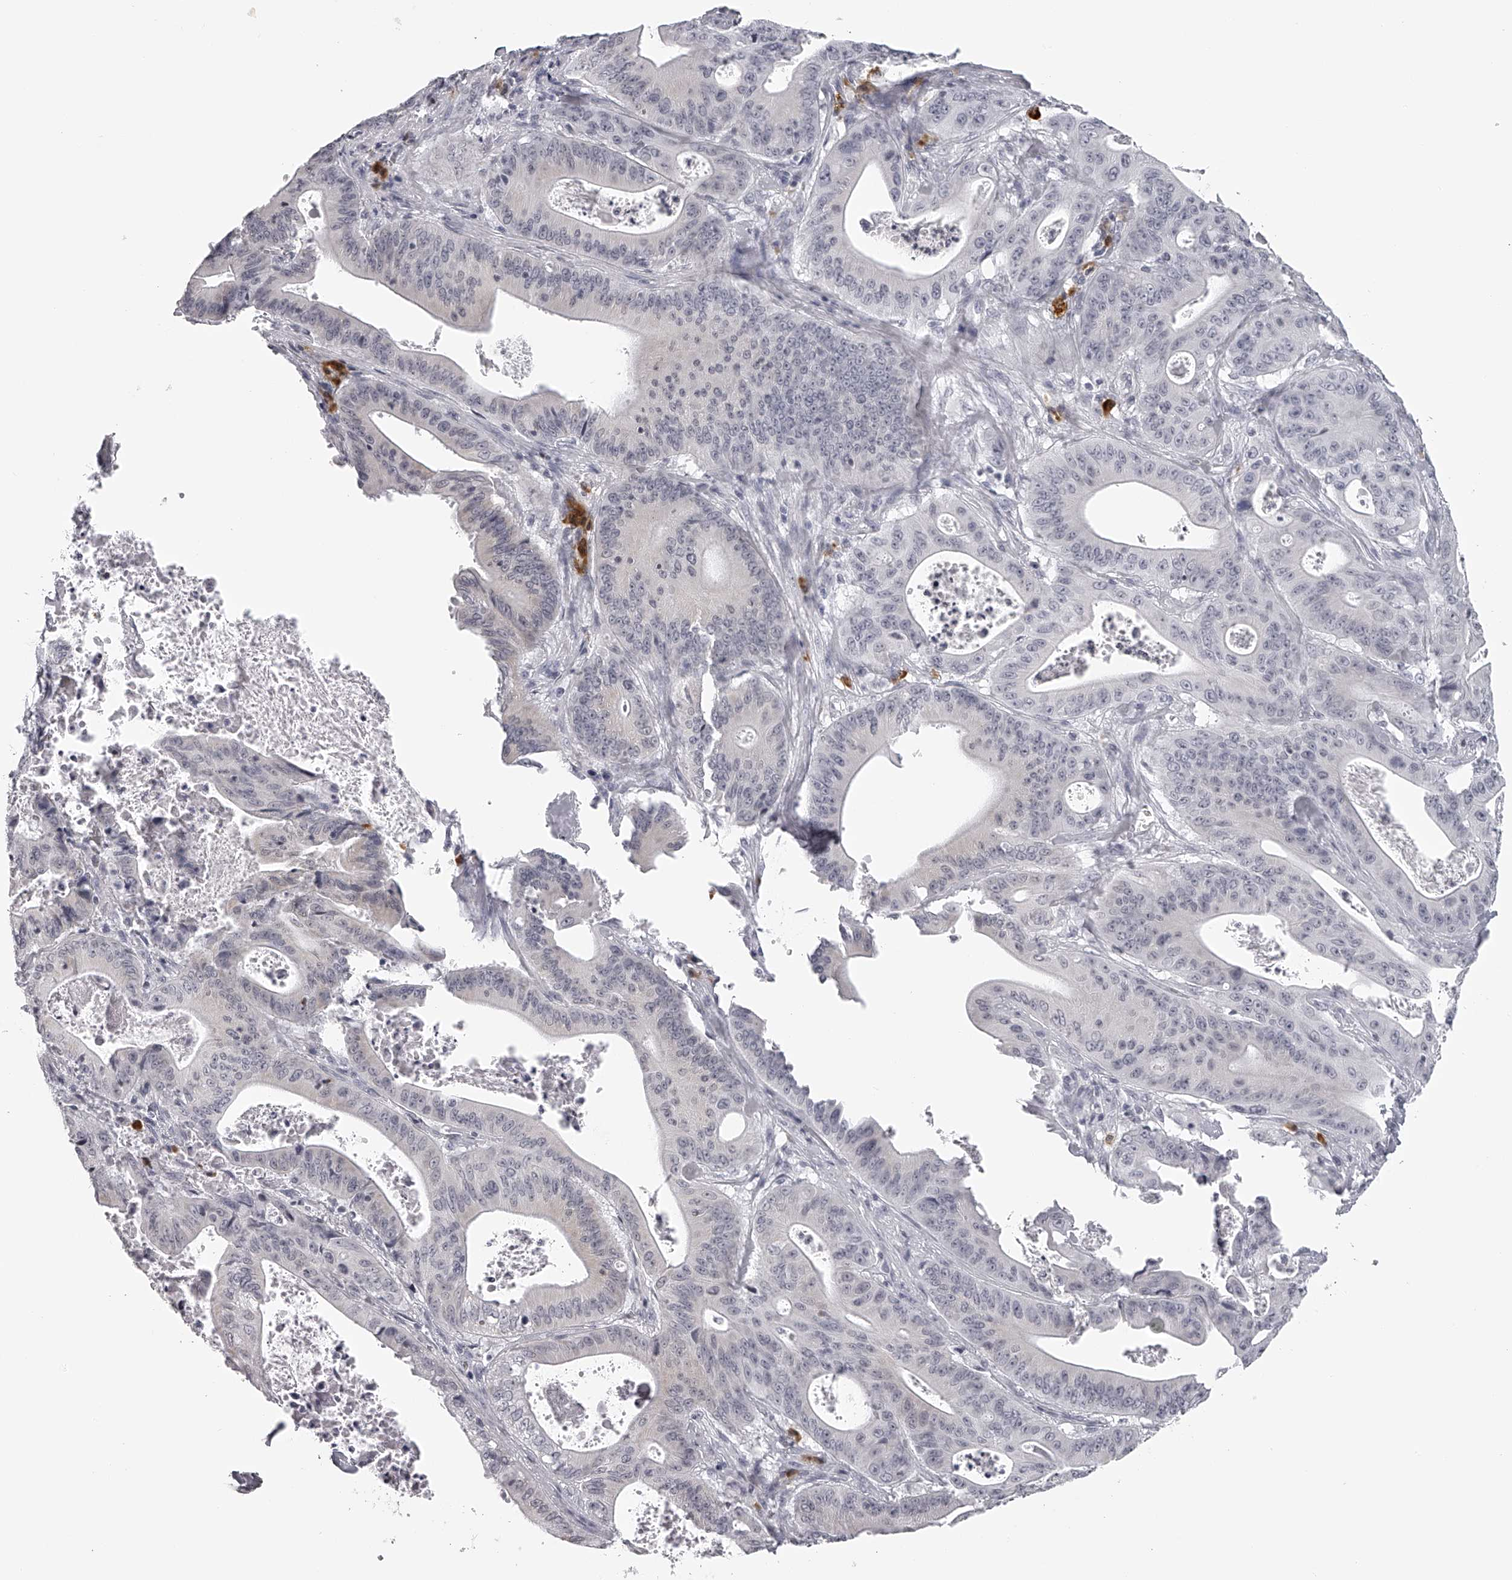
{"staining": {"intensity": "negative", "quantity": "none", "location": "none"}, "tissue": "pancreatic cancer", "cell_type": "Tumor cells", "image_type": "cancer", "snomed": [{"axis": "morphology", "description": "Normal tissue, NOS"}, {"axis": "topography", "description": "Lymph node"}], "caption": "This is a image of IHC staining of pancreatic cancer, which shows no expression in tumor cells.", "gene": "SEC11C", "patient": {"sex": "male", "age": 62}}